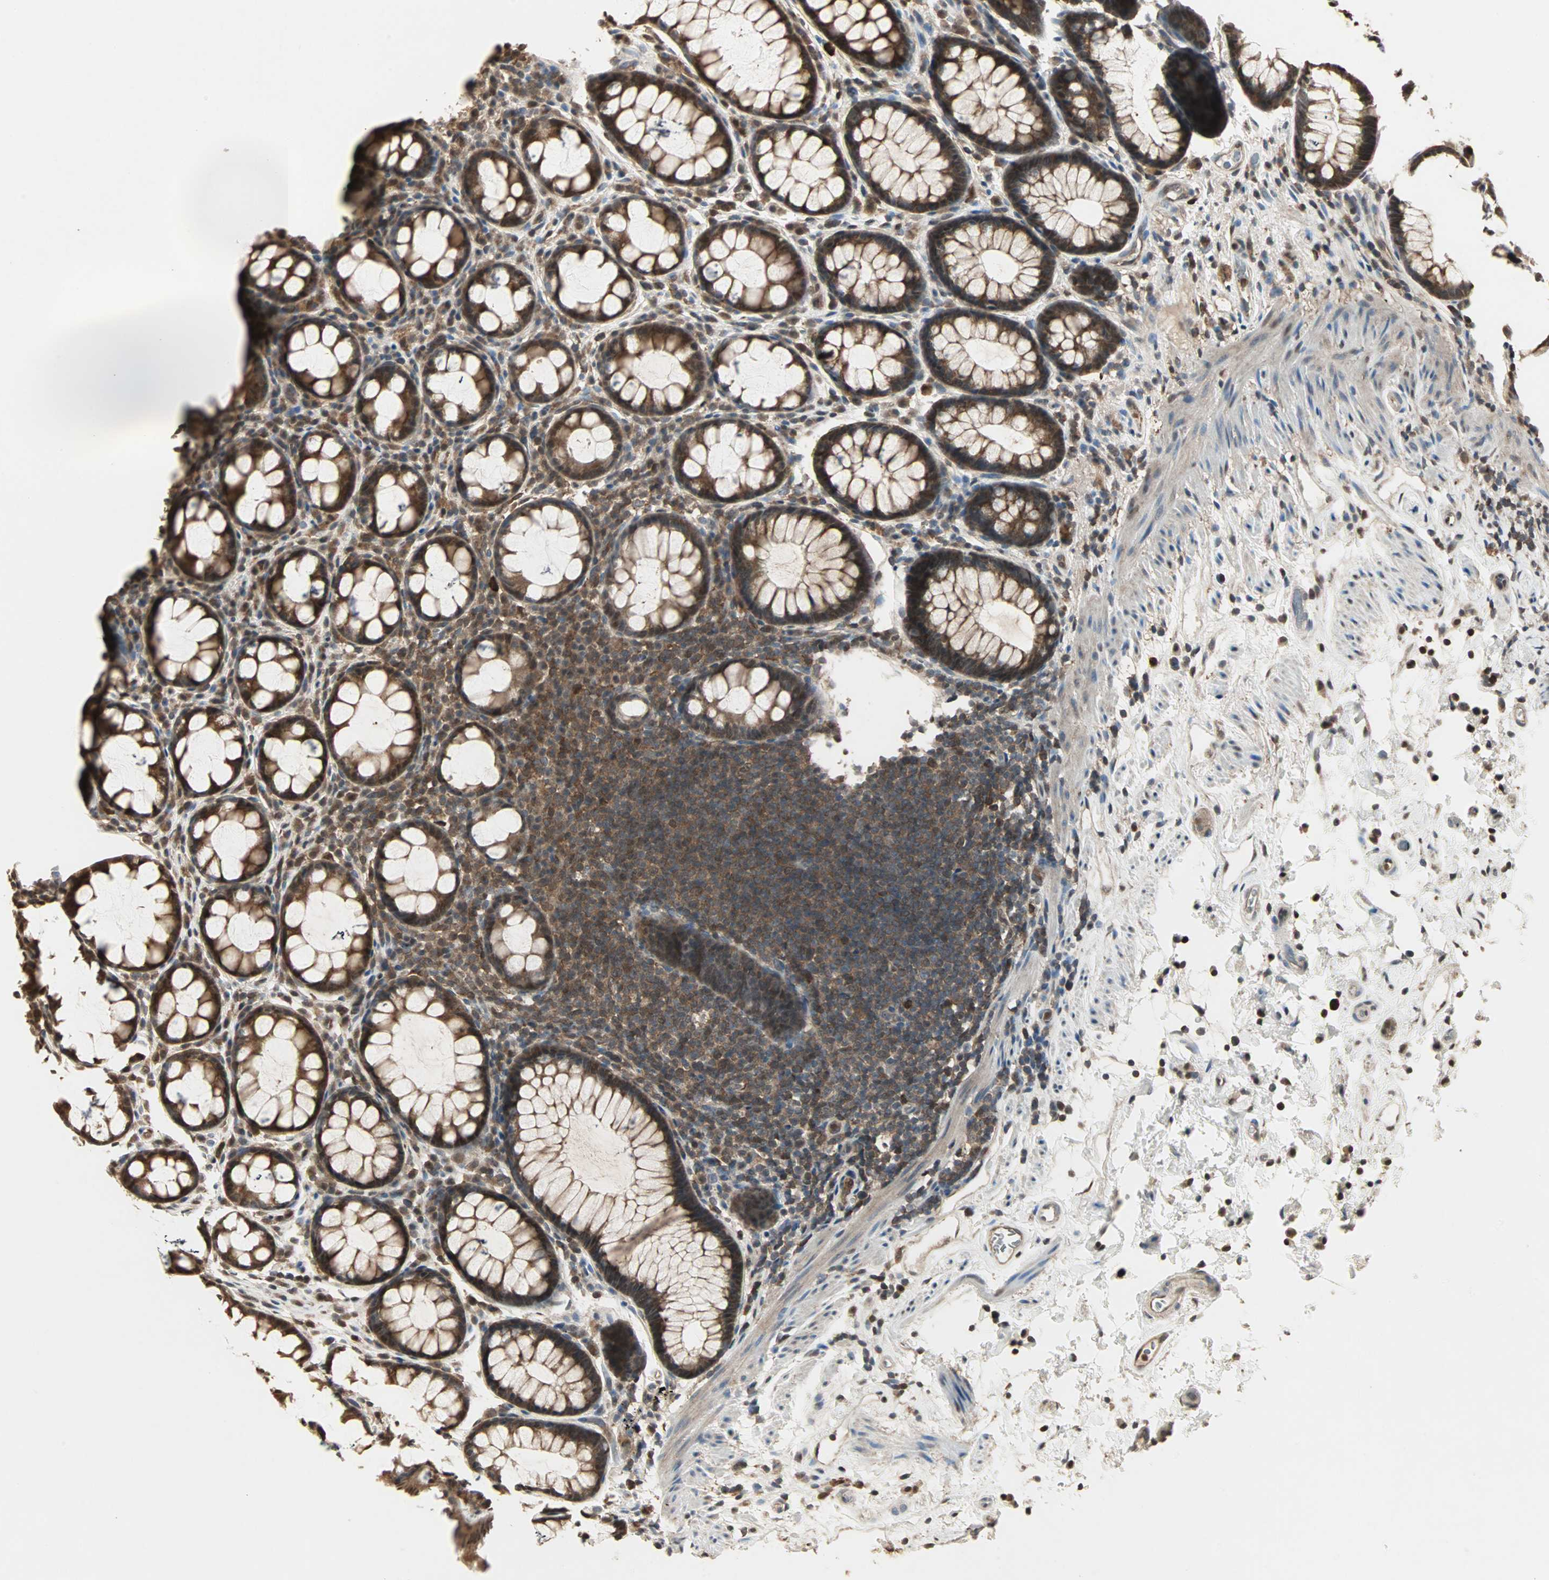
{"staining": {"intensity": "strong", "quantity": ">75%", "location": "cytoplasmic/membranous,nuclear"}, "tissue": "rectum", "cell_type": "Glandular cells", "image_type": "normal", "snomed": [{"axis": "morphology", "description": "Normal tissue, NOS"}, {"axis": "topography", "description": "Rectum"}], "caption": "The immunohistochemical stain labels strong cytoplasmic/membranous,nuclear staining in glandular cells of benign rectum. Nuclei are stained in blue.", "gene": "DRG2", "patient": {"sex": "male", "age": 92}}